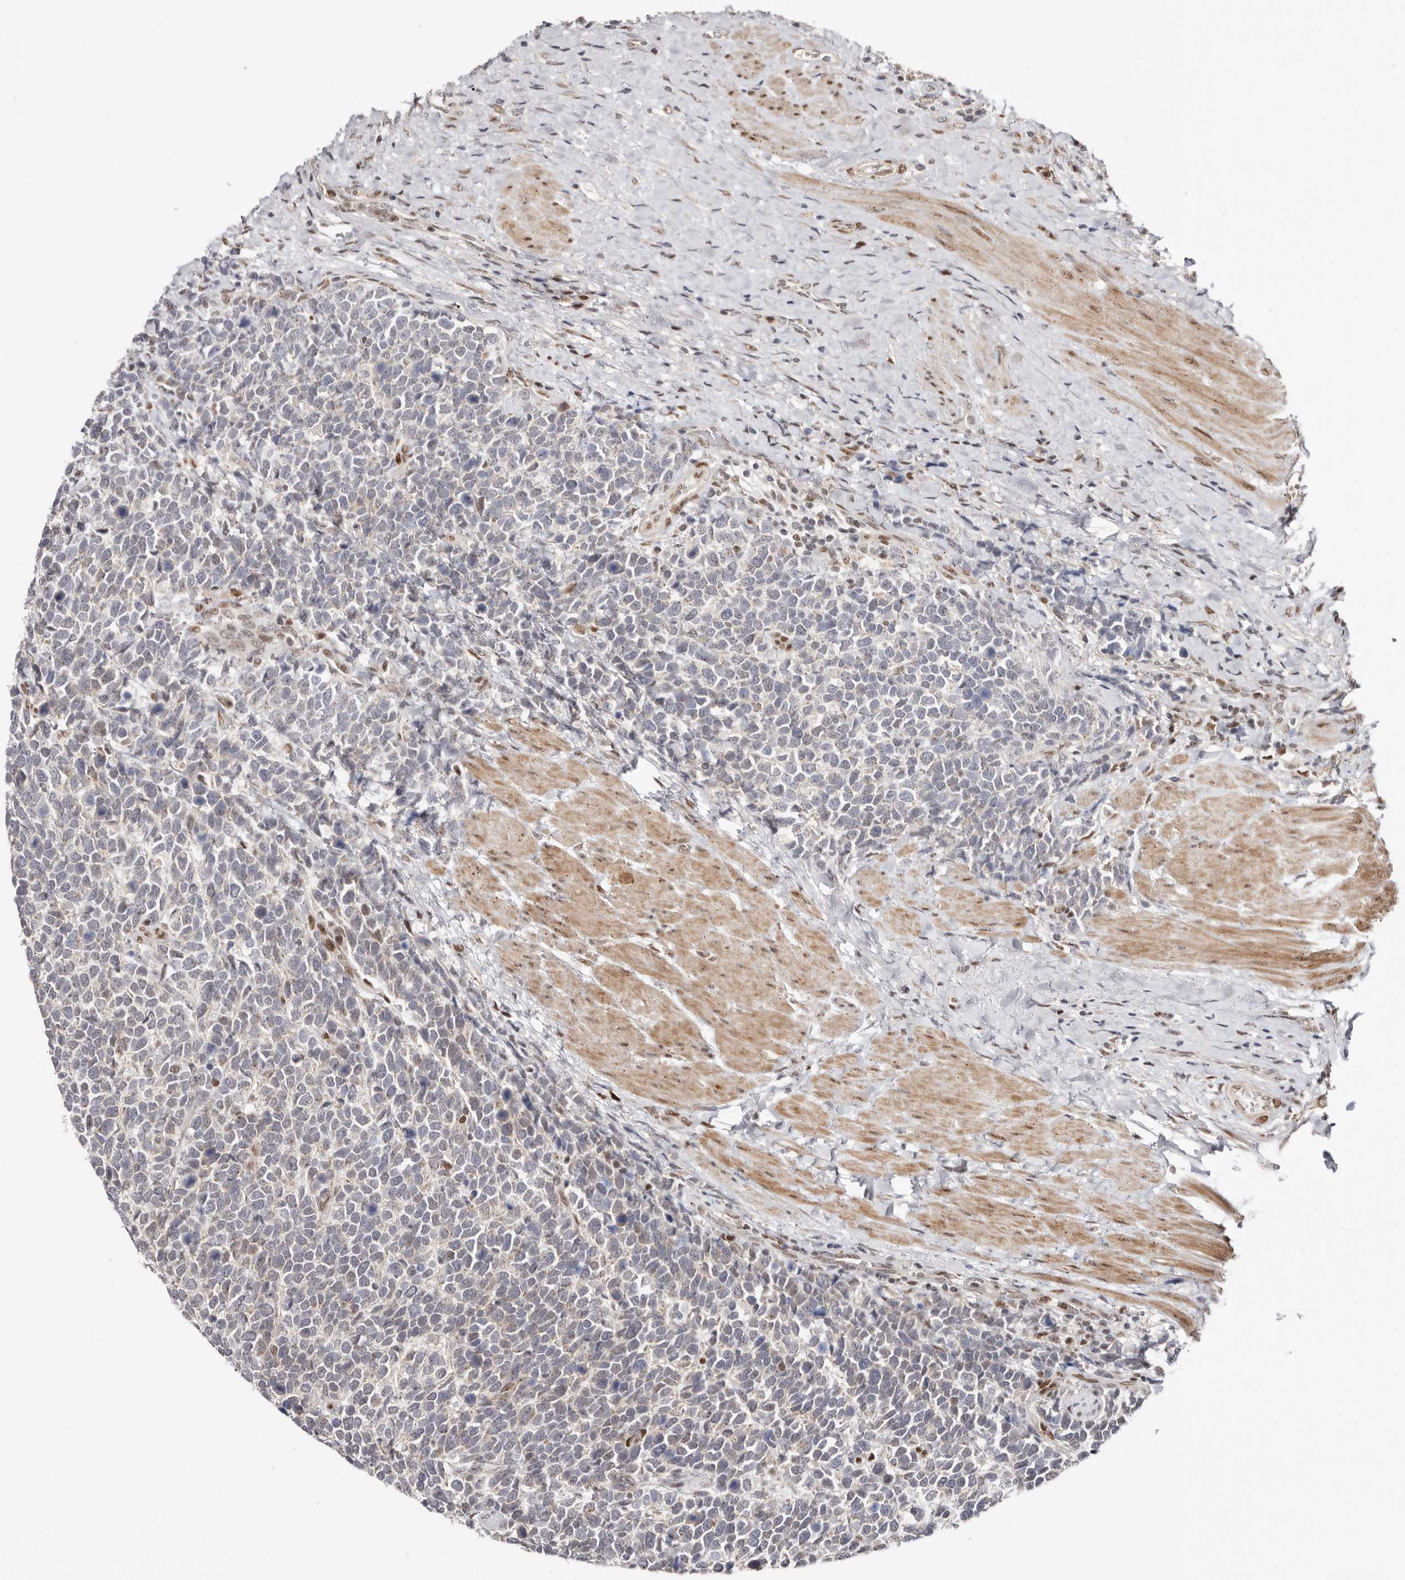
{"staining": {"intensity": "negative", "quantity": "none", "location": "none"}, "tissue": "urothelial cancer", "cell_type": "Tumor cells", "image_type": "cancer", "snomed": [{"axis": "morphology", "description": "Urothelial carcinoma, High grade"}, {"axis": "topography", "description": "Urinary bladder"}], "caption": "Urothelial cancer was stained to show a protein in brown. There is no significant positivity in tumor cells. (Immunohistochemistry (ihc), brightfield microscopy, high magnification).", "gene": "SMAD7", "patient": {"sex": "female", "age": 82}}